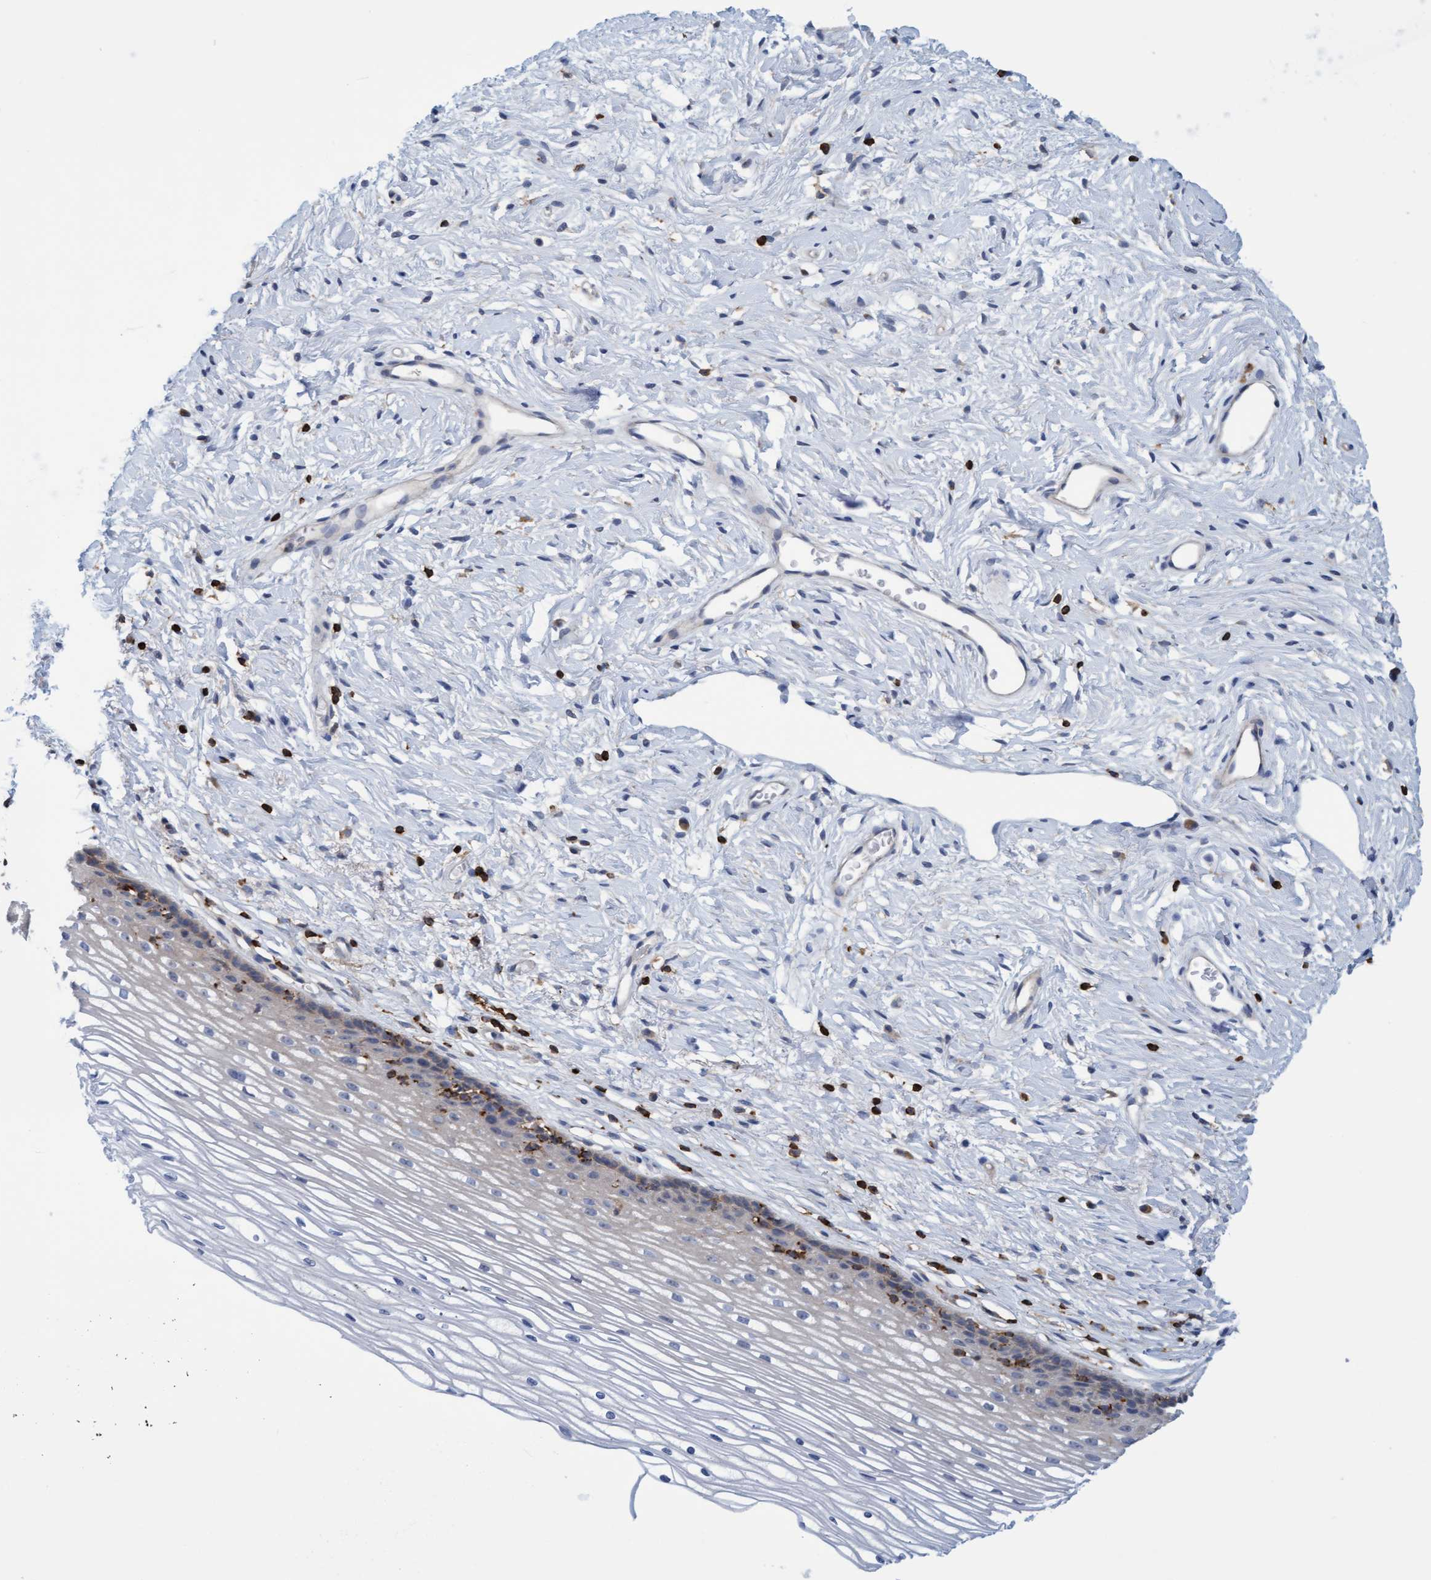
{"staining": {"intensity": "weak", "quantity": "<25%", "location": "cytoplasmic/membranous"}, "tissue": "cervix", "cell_type": "Glandular cells", "image_type": "normal", "snomed": [{"axis": "morphology", "description": "Normal tissue, NOS"}, {"axis": "topography", "description": "Cervix"}], "caption": "Immunohistochemistry of unremarkable human cervix exhibits no positivity in glandular cells. (DAB immunohistochemistry (IHC) visualized using brightfield microscopy, high magnification).", "gene": "FNBP1", "patient": {"sex": "female", "age": 77}}